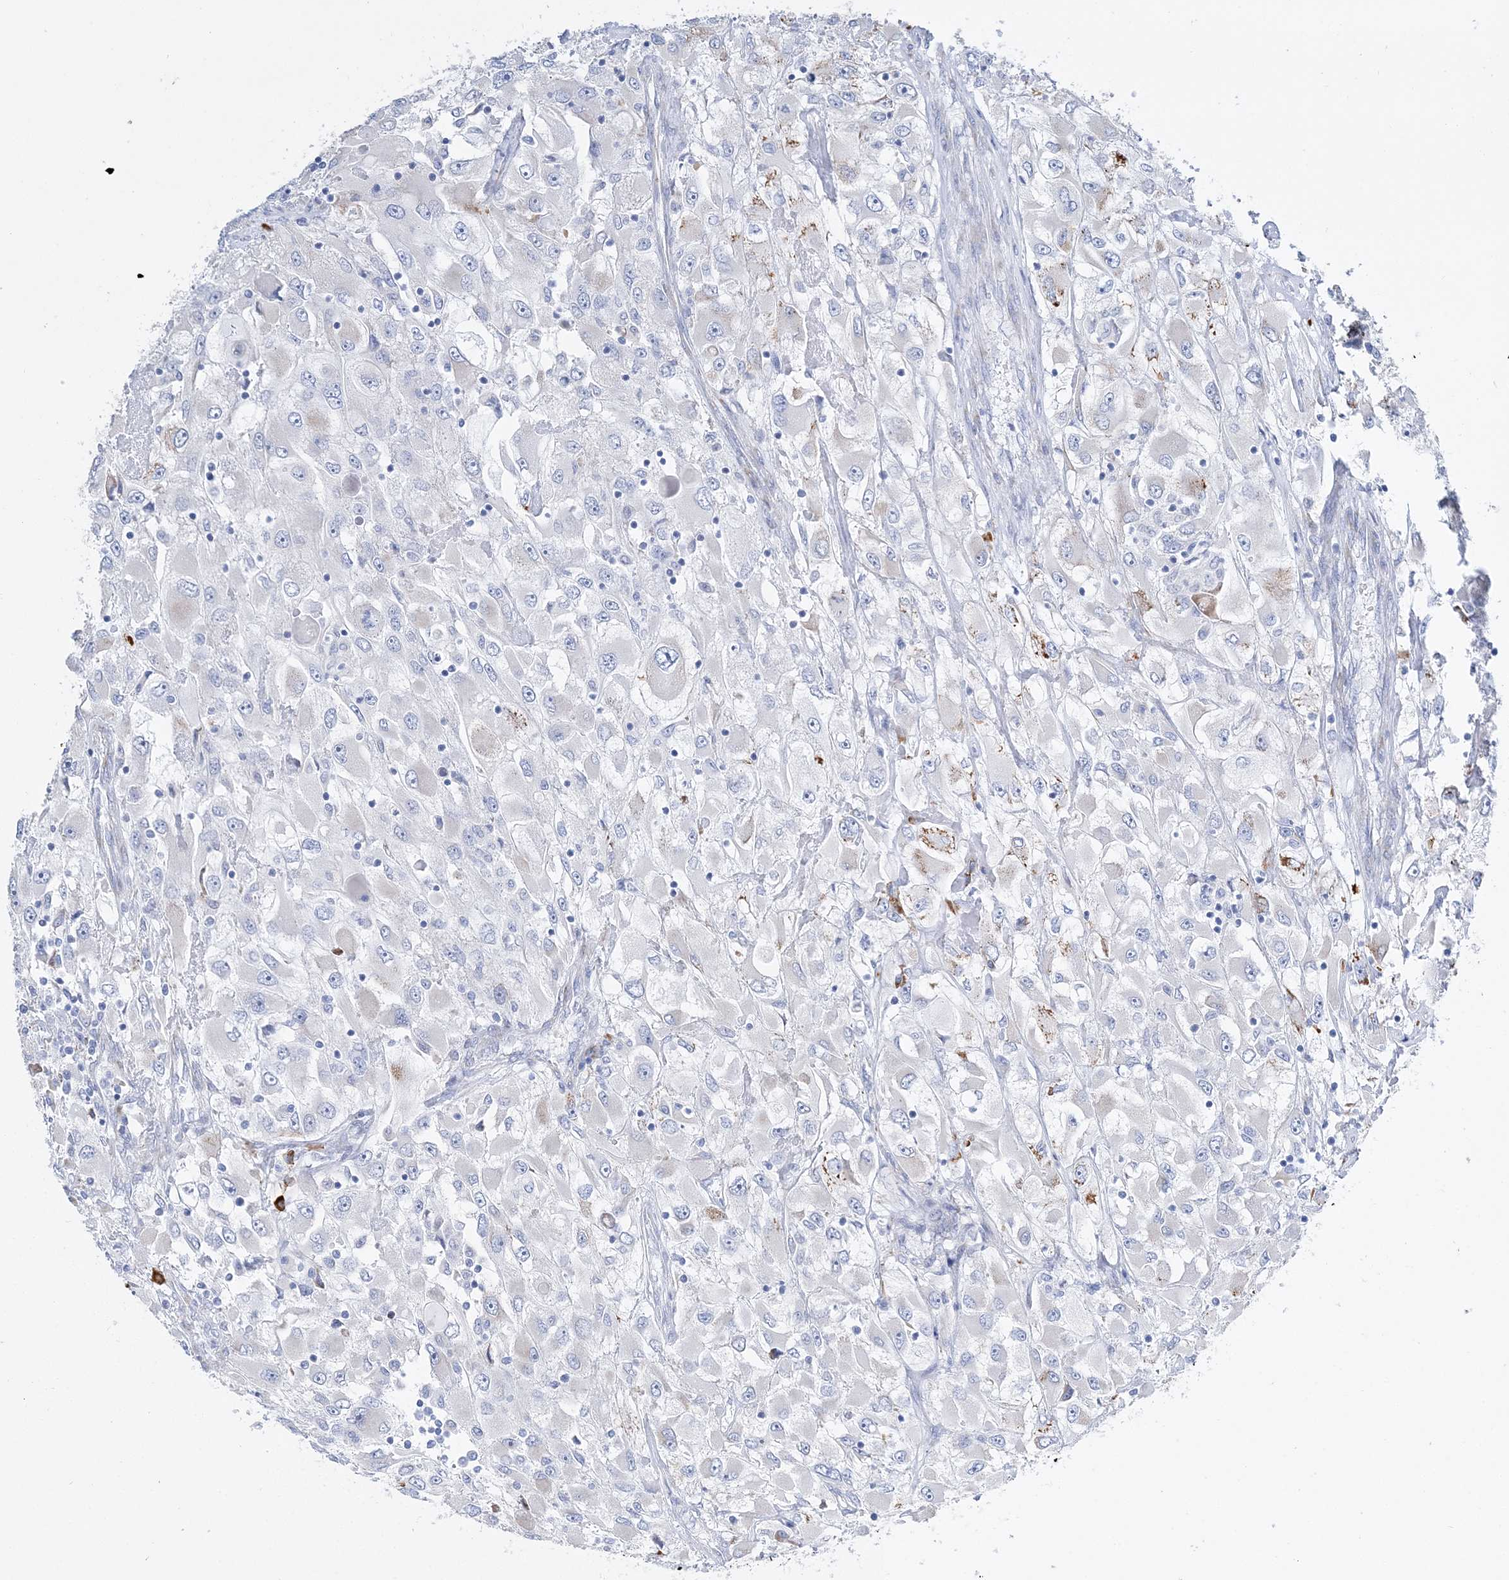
{"staining": {"intensity": "negative", "quantity": "none", "location": "none"}, "tissue": "renal cancer", "cell_type": "Tumor cells", "image_type": "cancer", "snomed": [{"axis": "morphology", "description": "Adenocarcinoma, NOS"}, {"axis": "topography", "description": "Kidney"}], "caption": "A high-resolution image shows immunohistochemistry (IHC) staining of renal cancer, which exhibits no significant positivity in tumor cells. The staining is performed using DAB (3,3'-diaminobenzidine) brown chromogen with nuclei counter-stained in using hematoxylin.", "gene": "TSPYL6", "patient": {"sex": "female", "age": 52}}